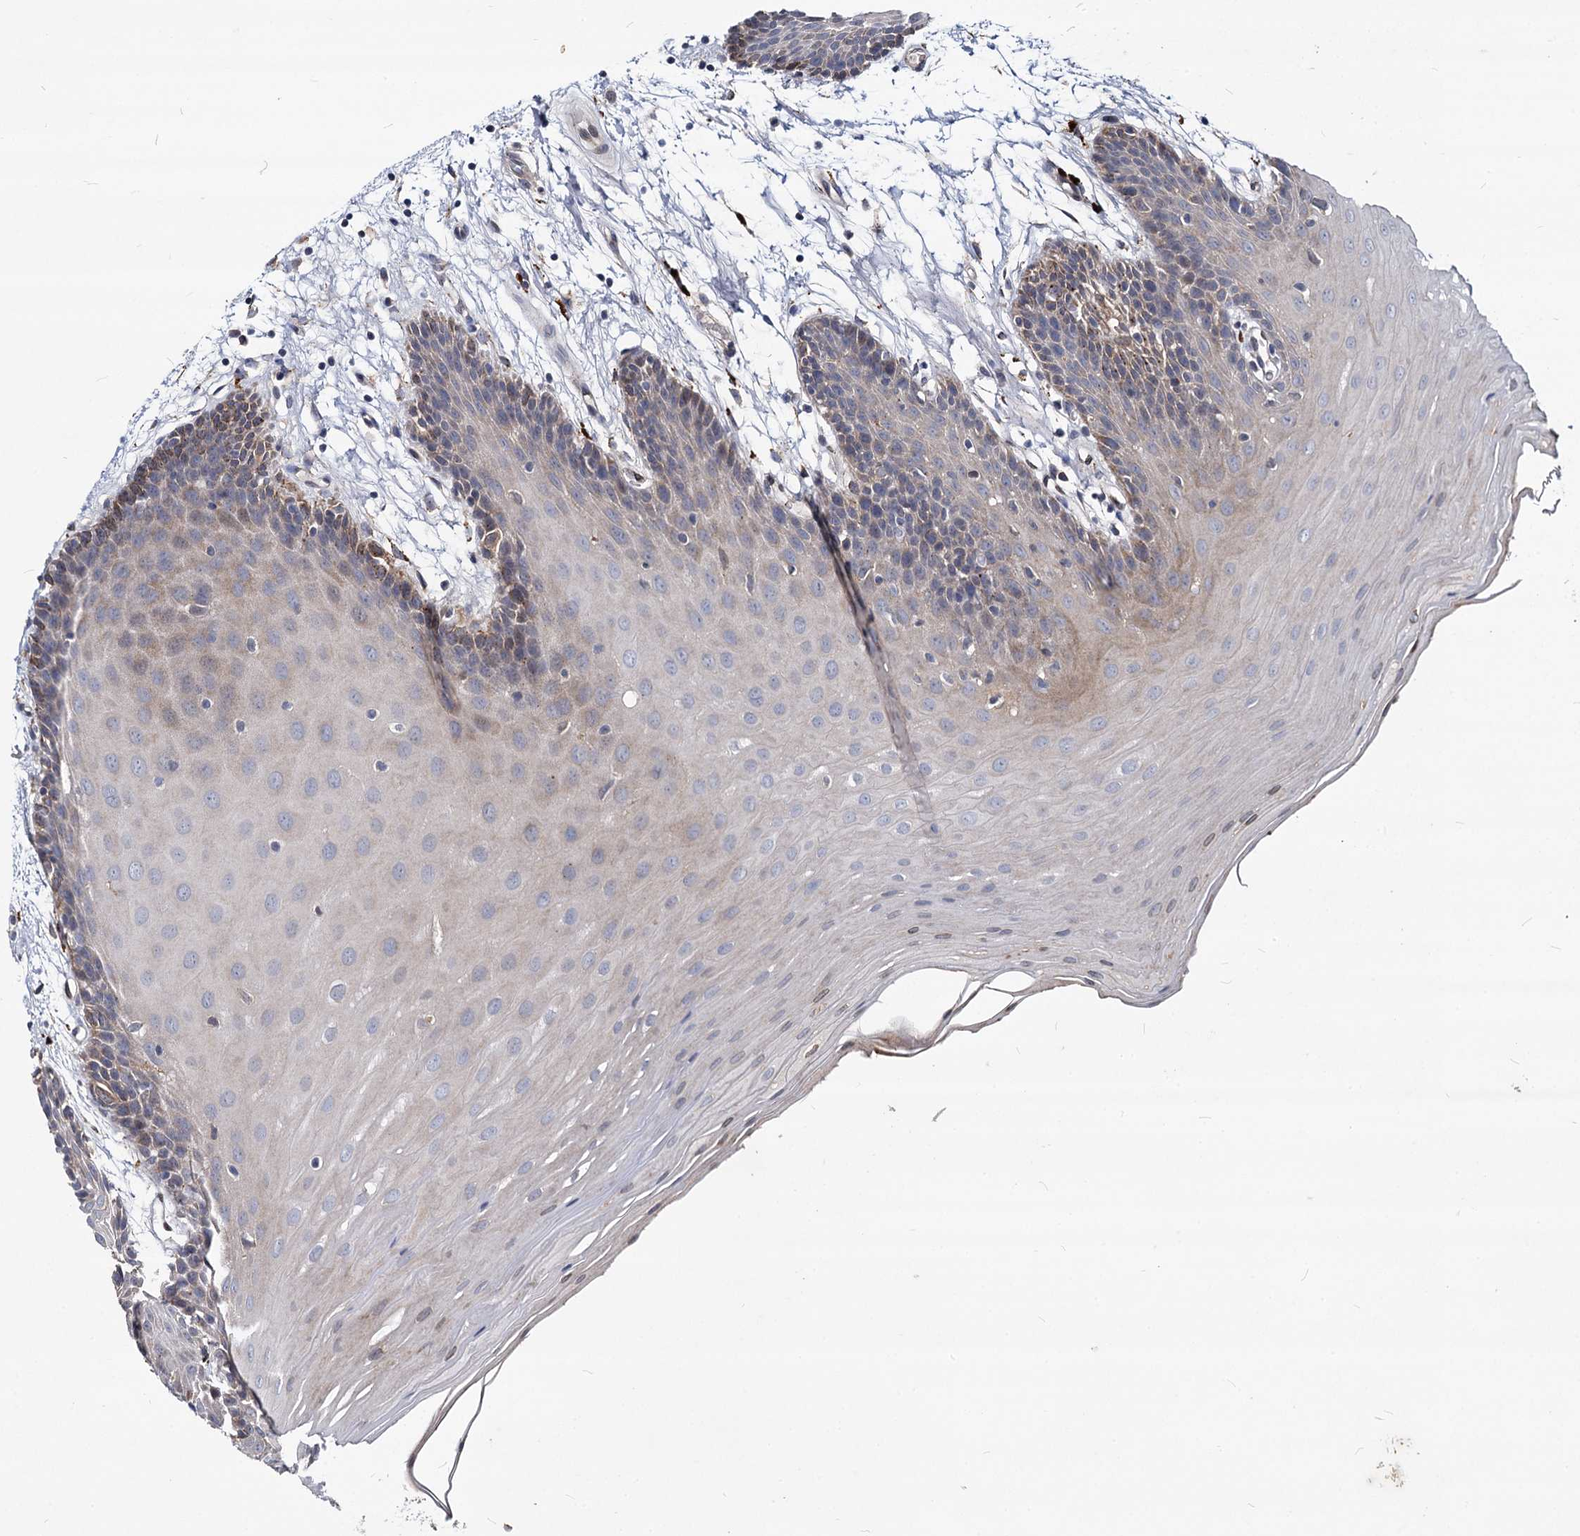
{"staining": {"intensity": "moderate", "quantity": "<25%", "location": "cytoplasmic/membranous"}, "tissue": "oral mucosa", "cell_type": "Squamous epithelial cells", "image_type": "normal", "snomed": [{"axis": "morphology", "description": "Normal tissue, NOS"}, {"axis": "topography", "description": "Skeletal muscle"}, {"axis": "topography", "description": "Oral tissue"}, {"axis": "topography", "description": "Salivary gland"}, {"axis": "topography", "description": "Peripheral nerve tissue"}], "caption": "Immunohistochemical staining of unremarkable oral mucosa reveals moderate cytoplasmic/membranous protein staining in approximately <25% of squamous epithelial cells.", "gene": "C11orf86", "patient": {"sex": "male", "age": 54}}